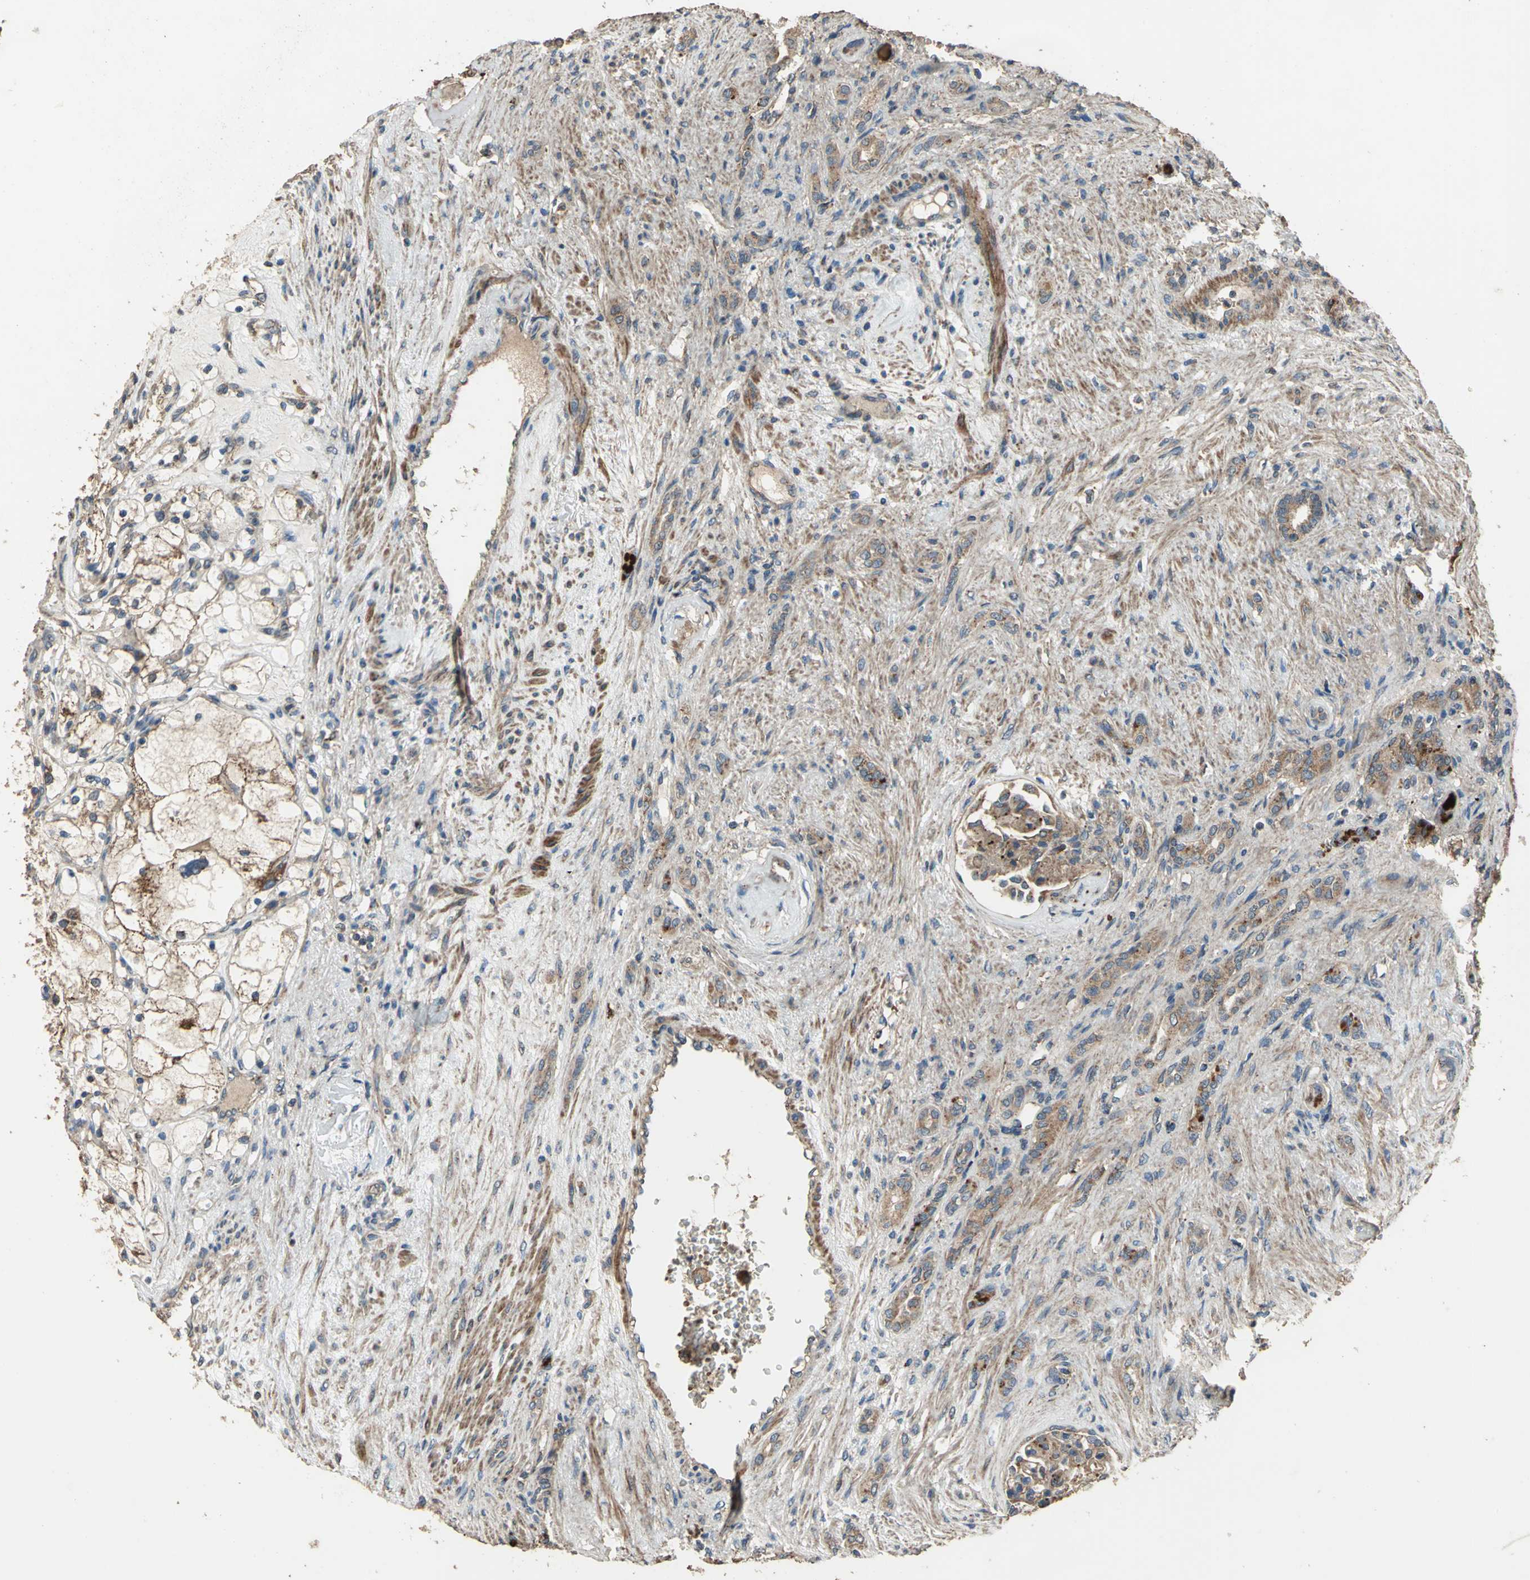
{"staining": {"intensity": "moderate", "quantity": ">75%", "location": "cytoplasmic/membranous"}, "tissue": "renal cancer", "cell_type": "Tumor cells", "image_type": "cancer", "snomed": [{"axis": "morphology", "description": "Adenocarcinoma, NOS"}, {"axis": "topography", "description": "Kidney"}], "caption": "Immunohistochemistry (IHC) staining of renal adenocarcinoma, which shows medium levels of moderate cytoplasmic/membranous expression in about >75% of tumor cells indicating moderate cytoplasmic/membranous protein positivity. The staining was performed using DAB (brown) for protein detection and nuclei were counterstained in hematoxylin (blue).", "gene": "POLRMT", "patient": {"sex": "female", "age": 83}}